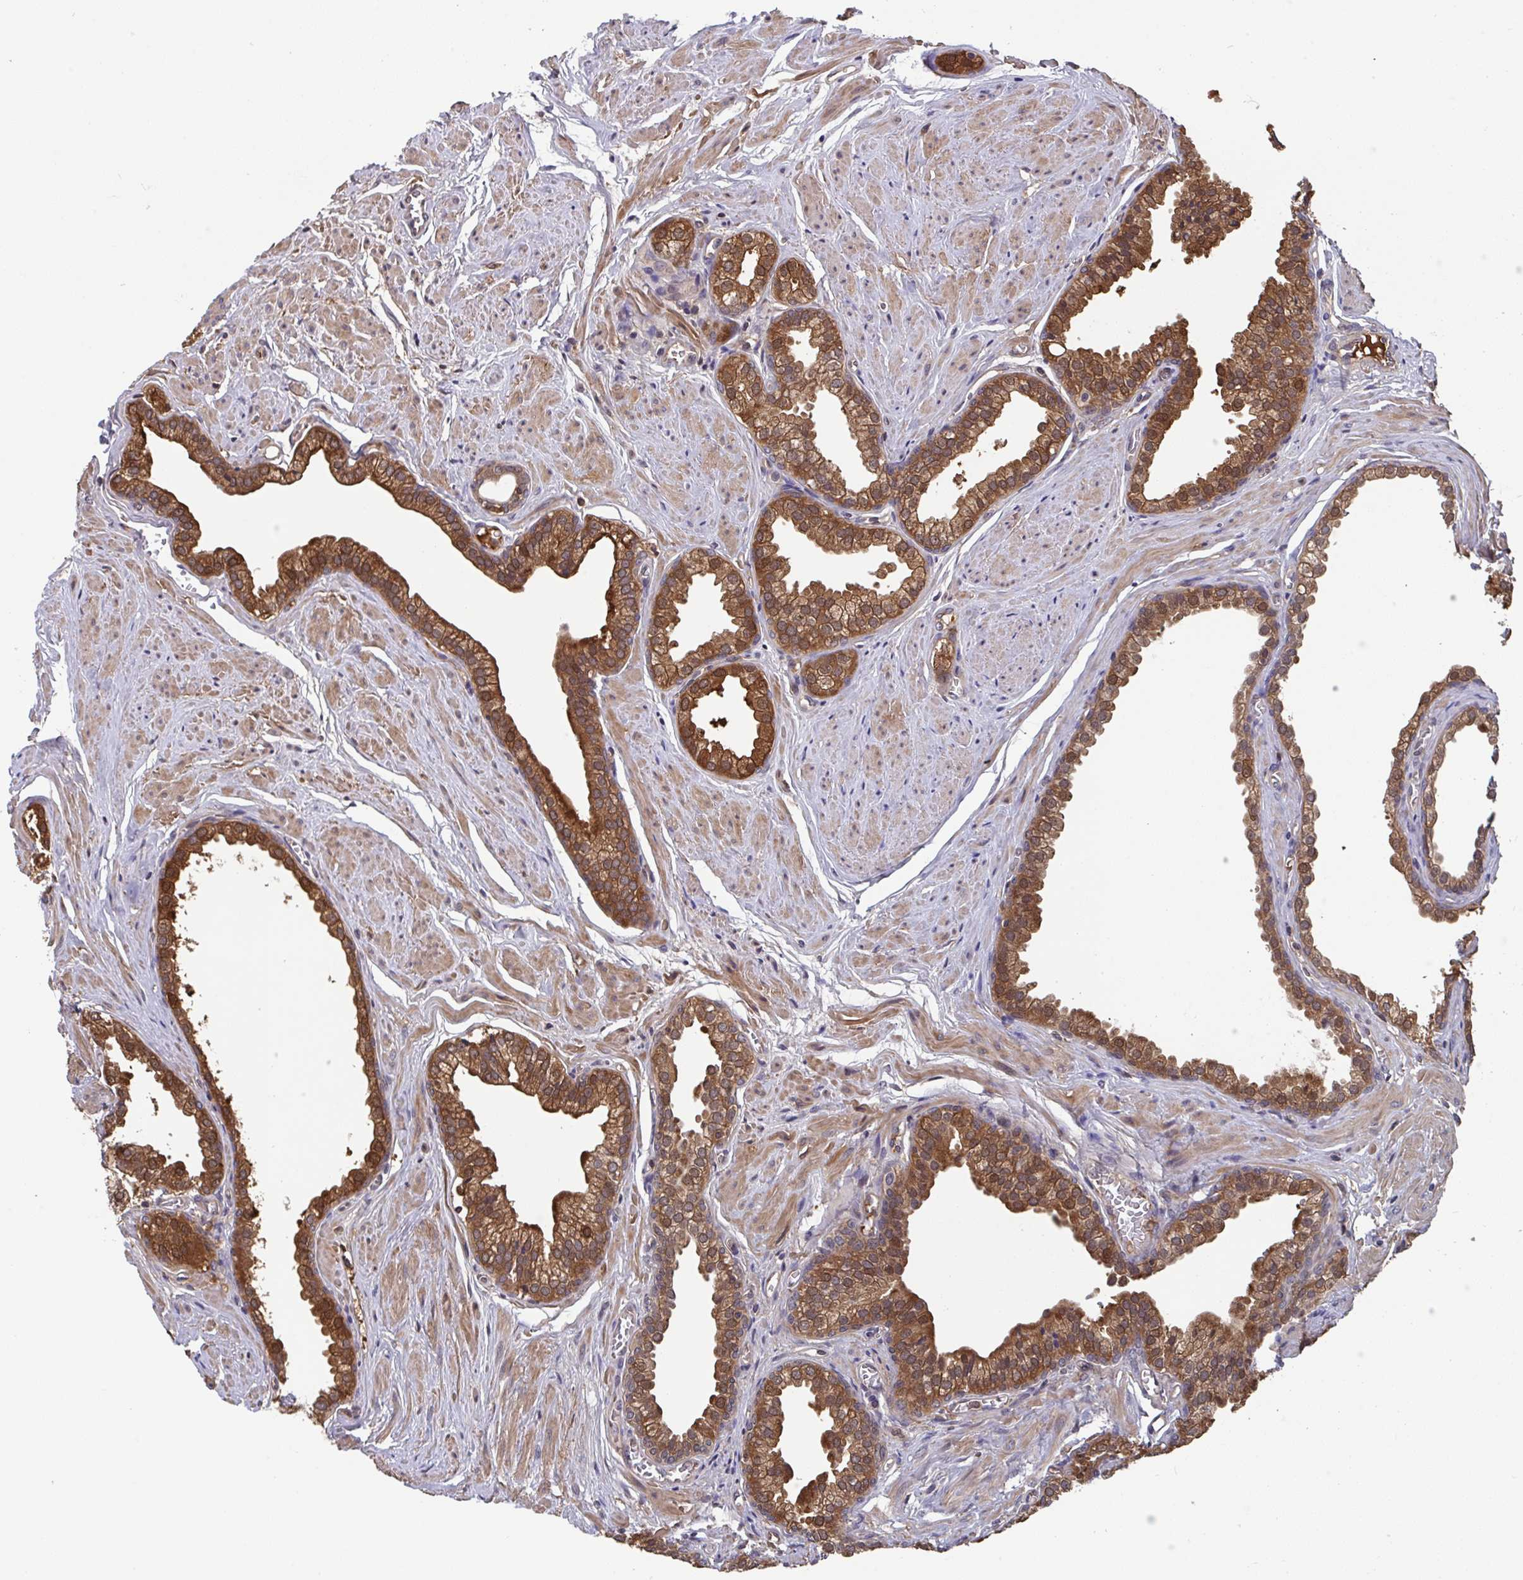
{"staining": {"intensity": "strong", "quantity": ">75%", "location": "cytoplasmic/membranous,nuclear"}, "tissue": "prostate", "cell_type": "Glandular cells", "image_type": "normal", "snomed": [{"axis": "morphology", "description": "Normal tissue, NOS"}, {"axis": "topography", "description": "Prostate"}, {"axis": "topography", "description": "Peripheral nerve tissue"}], "caption": "The photomicrograph demonstrates immunohistochemical staining of unremarkable prostate. There is strong cytoplasmic/membranous,nuclear expression is appreciated in approximately >75% of glandular cells. The protein of interest is stained brown, and the nuclei are stained in blue (DAB IHC with brightfield microscopy, high magnification).", "gene": "TIGAR", "patient": {"sex": "male", "age": 55}}